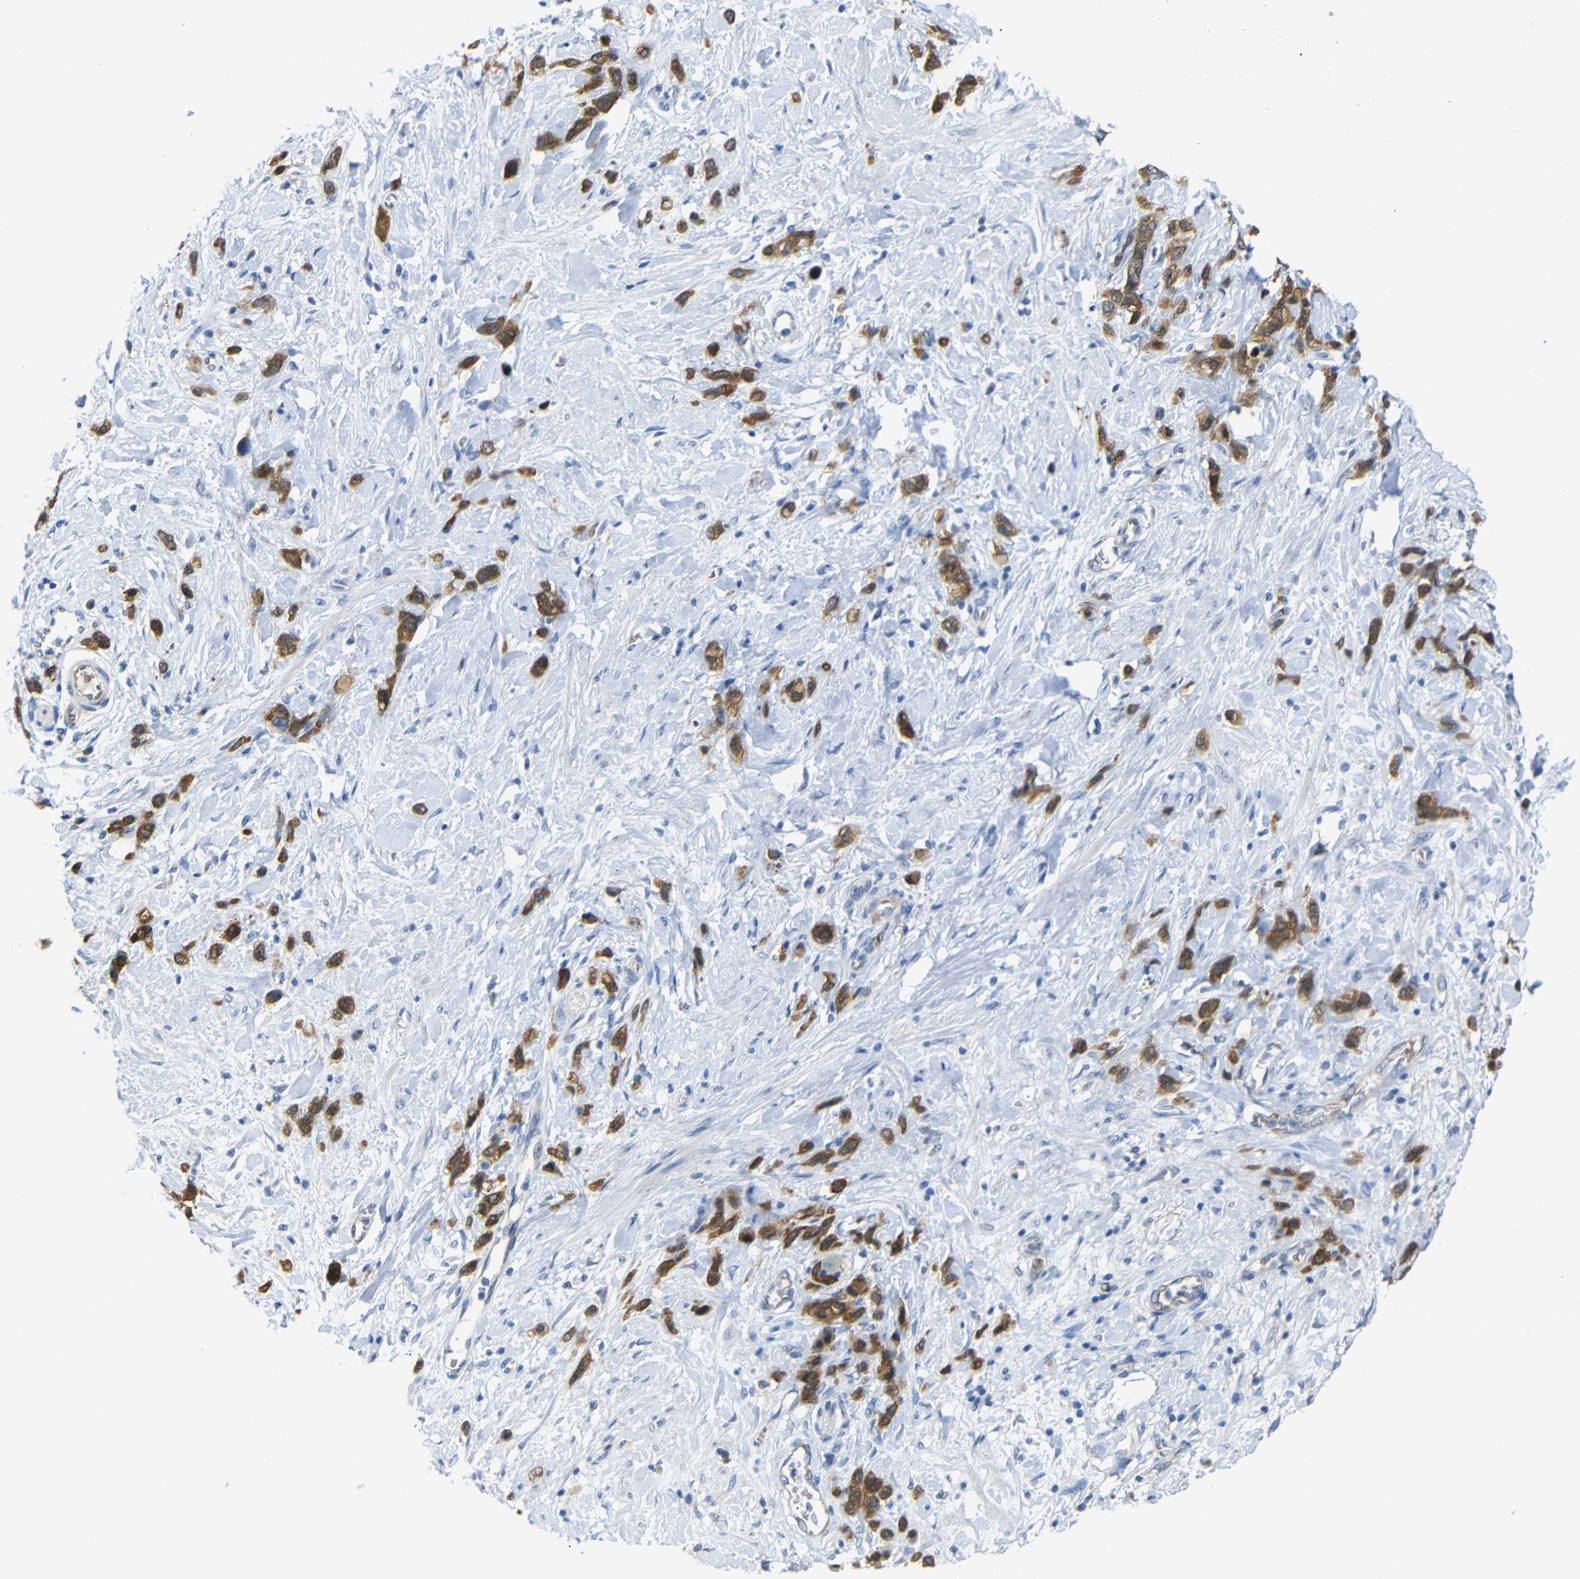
{"staining": {"intensity": "moderate", "quantity": ">75%", "location": "cytoplasmic/membranous"}, "tissue": "stomach cancer", "cell_type": "Tumor cells", "image_type": "cancer", "snomed": [{"axis": "morphology", "description": "Adenocarcinoma, NOS"}, {"axis": "morphology", "description": "Adenocarcinoma, High grade"}, {"axis": "topography", "description": "Stomach, upper"}, {"axis": "topography", "description": "Stomach, lower"}], "caption": "DAB immunohistochemical staining of stomach cancer demonstrates moderate cytoplasmic/membranous protein positivity in about >75% of tumor cells.", "gene": "TBC1D32", "patient": {"sex": "female", "age": 65}}